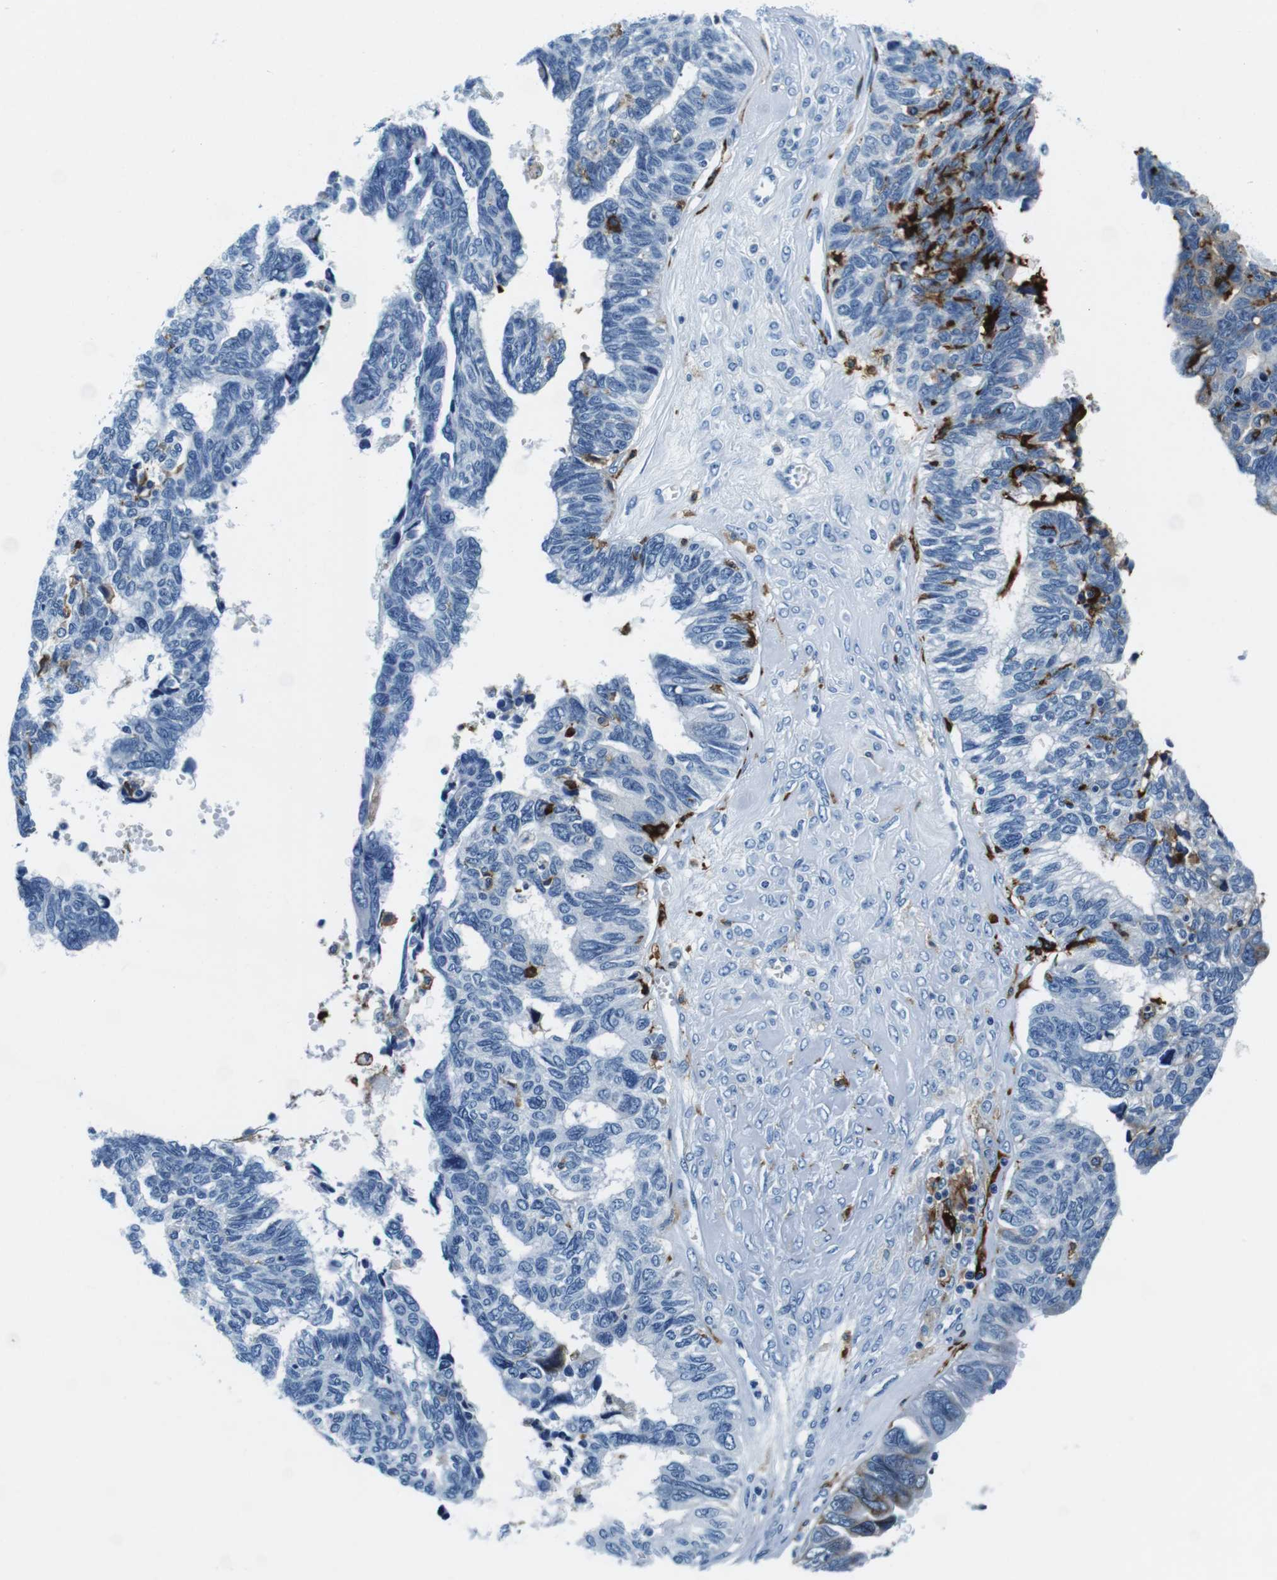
{"staining": {"intensity": "negative", "quantity": "none", "location": "none"}, "tissue": "ovarian cancer", "cell_type": "Tumor cells", "image_type": "cancer", "snomed": [{"axis": "morphology", "description": "Cystadenocarcinoma, serous, NOS"}, {"axis": "topography", "description": "Ovary"}], "caption": "This is a image of IHC staining of serous cystadenocarcinoma (ovarian), which shows no staining in tumor cells. (Brightfield microscopy of DAB IHC at high magnification).", "gene": "HLA-DRB1", "patient": {"sex": "female", "age": 79}}